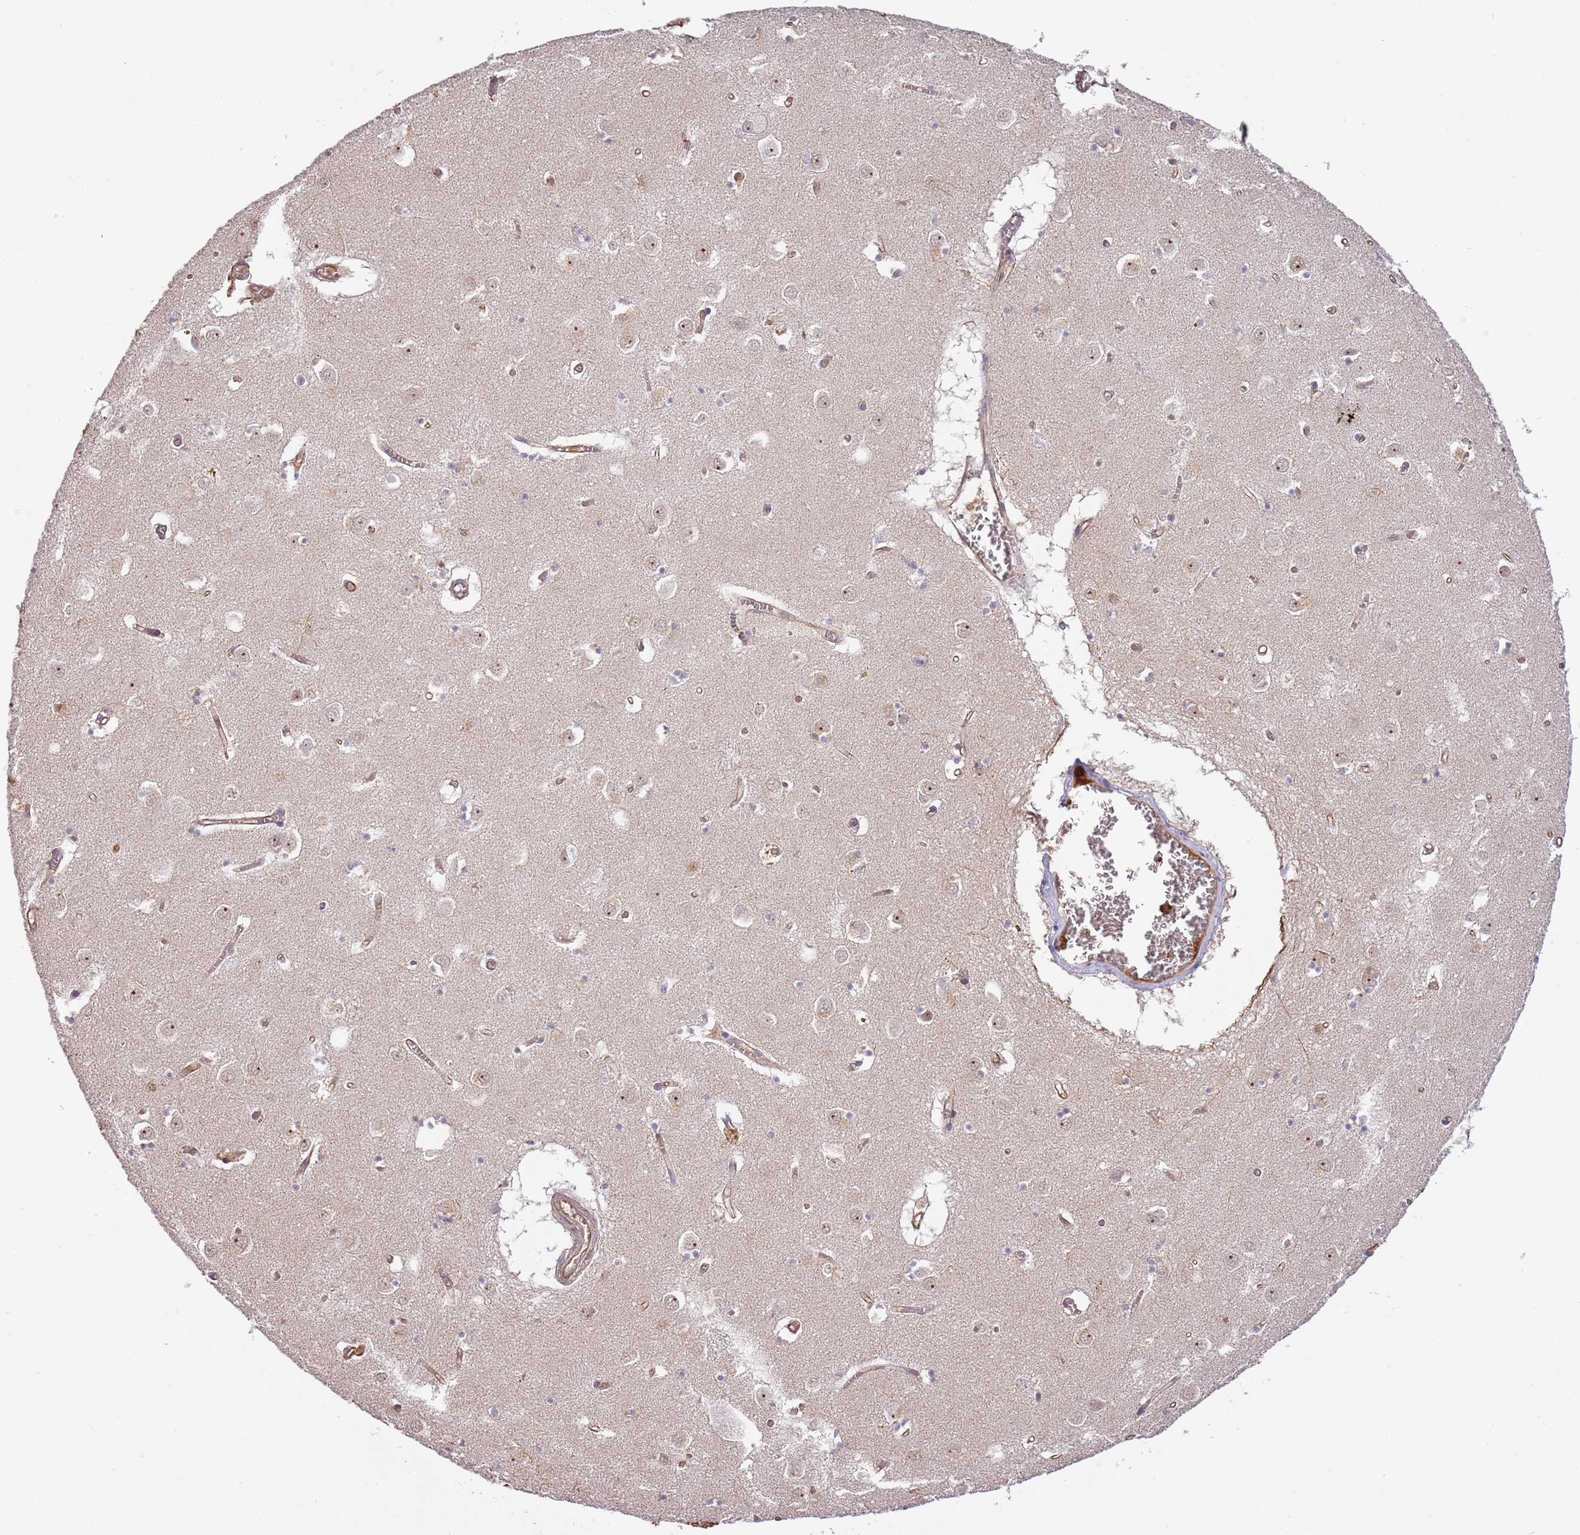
{"staining": {"intensity": "negative", "quantity": "none", "location": "none"}, "tissue": "caudate", "cell_type": "Glial cells", "image_type": "normal", "snomed": [{"axis": "morphology", "description": "Normal tissue, NOS"}, {"axis": "topography", "description": "Lateral ventricle wall"}], "caption": "The histopathology image shows no staining of glial cells in benign caudate. (DAB (3,3'-diaminobenzidine) immunohistochemistry with hematoxylin counter stain).", "gene": "SURF2", "patient": {"sex": "male", "age": 70}}